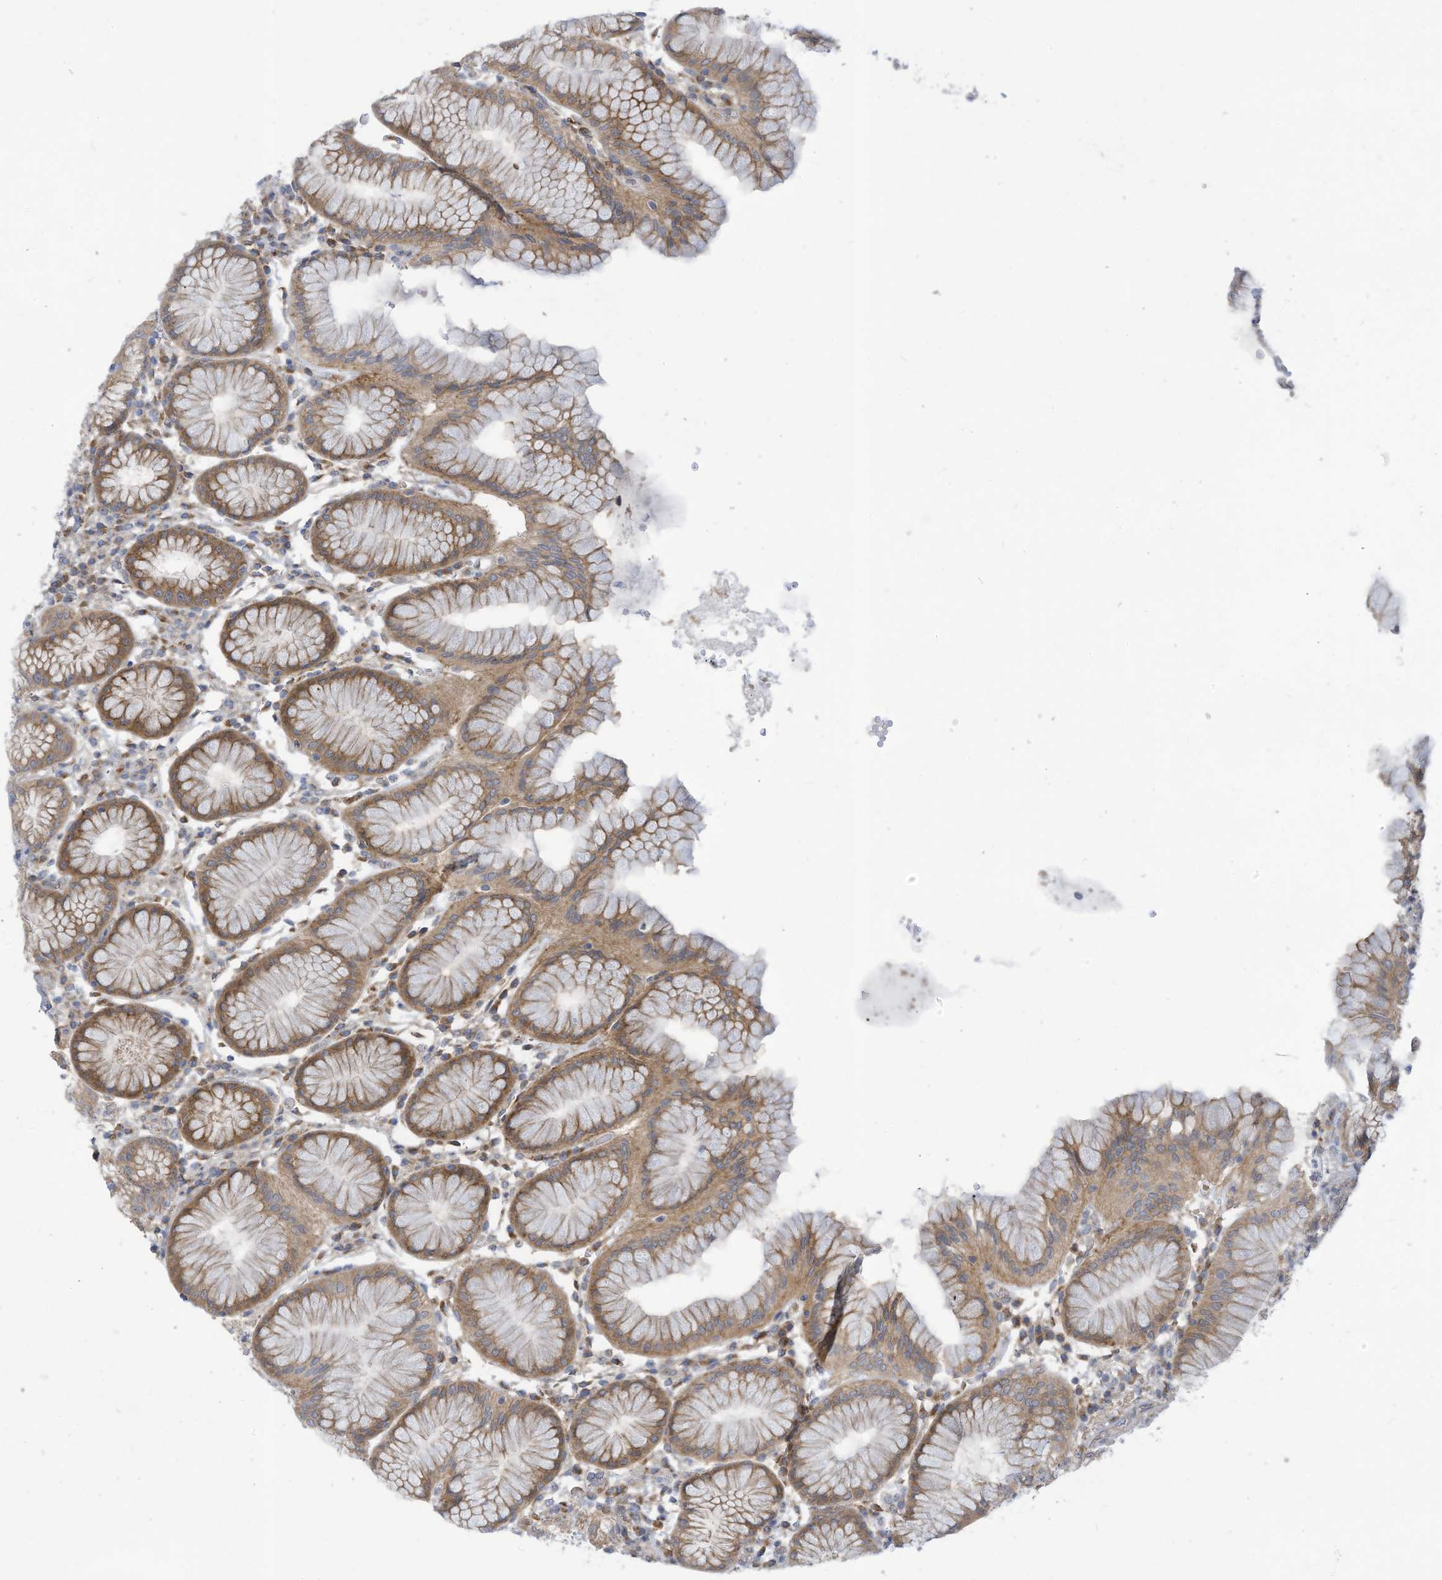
{"staining": {"intensity": "moderate", "quantity": ">75%", "location": "cytoplasmic/membranous"}, "tissue": "stomach", "cell_type": "Glandular cells", "image_type": "normal", "snomed": [{"axis": "morphology", "description": "Normal tissue, NOS"}, {"axis": "topography", "description": "Stomach"}, {"axis": "topography", "description": "Stomach, lower"}], "caption": "A brown stain shows moderate cytoplasmic/membranous expression of a protein in glandular cells of benign stomach. Nuclei are stained in blue.", "gene": "ADAT2", "patient": {"sex": "female", "age": 56}}